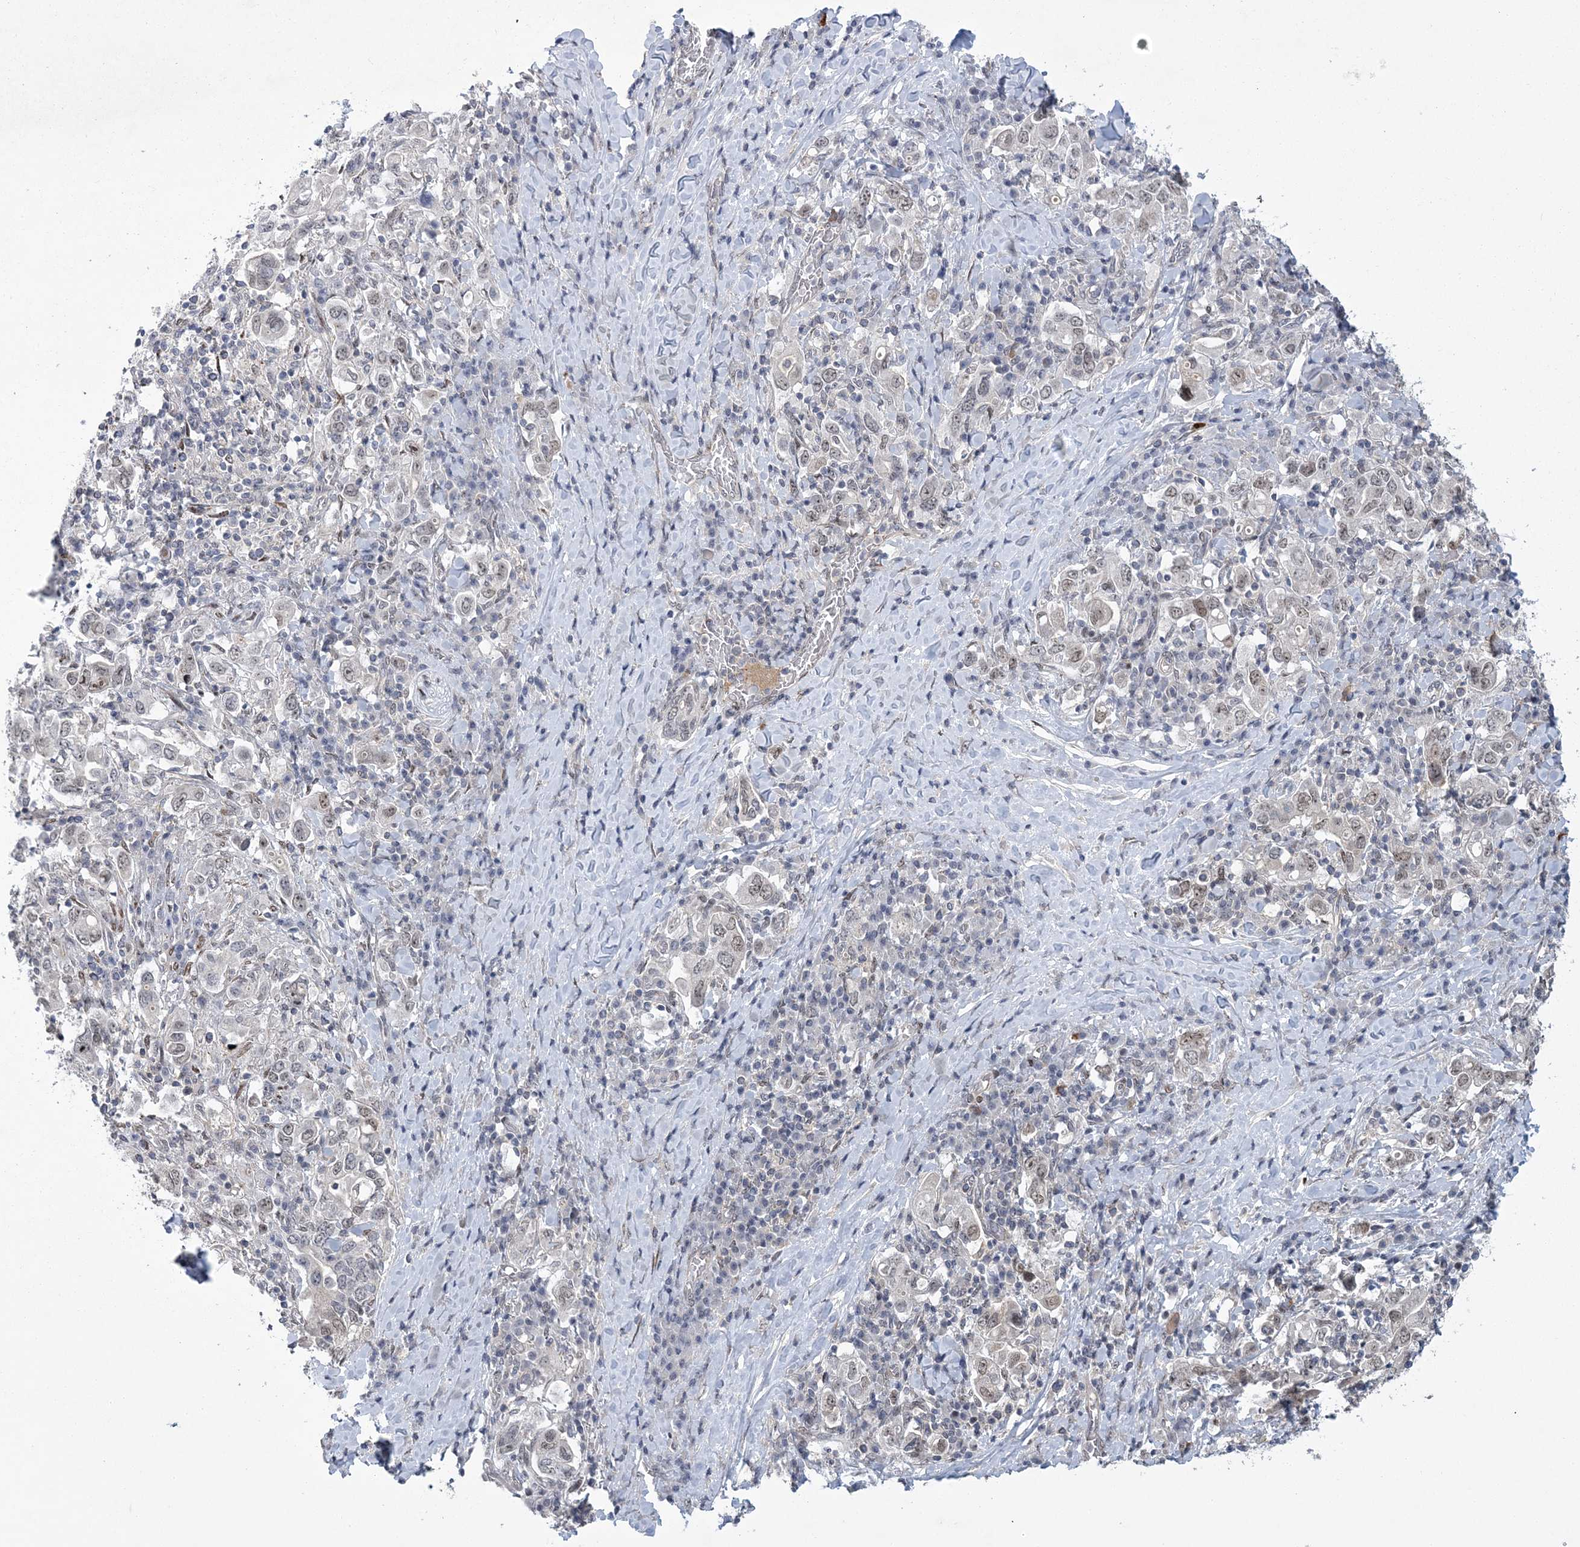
{"staining": {"intensity": "weak", "quantity": "<25%", "location": "nuclear"}, "tissue": "stomach cancer", "cell_type": "Tumor cells", "image_type": "cancer", "snomed": [{"axis": "morphology", "description": "Adenocarcinoma, NOS"}, {"axis": "topography", "description": "Stomach, upper"}], "caption": "This micrograph is of stomach adenocarcinoma stained with immunohistochemistry to label a protein in brown with the nuclei are counter-stained blue. There is no positivity in tumor cells.", "gene": "HOMEZ", "patient": {"sex": "male", "age": 62}}